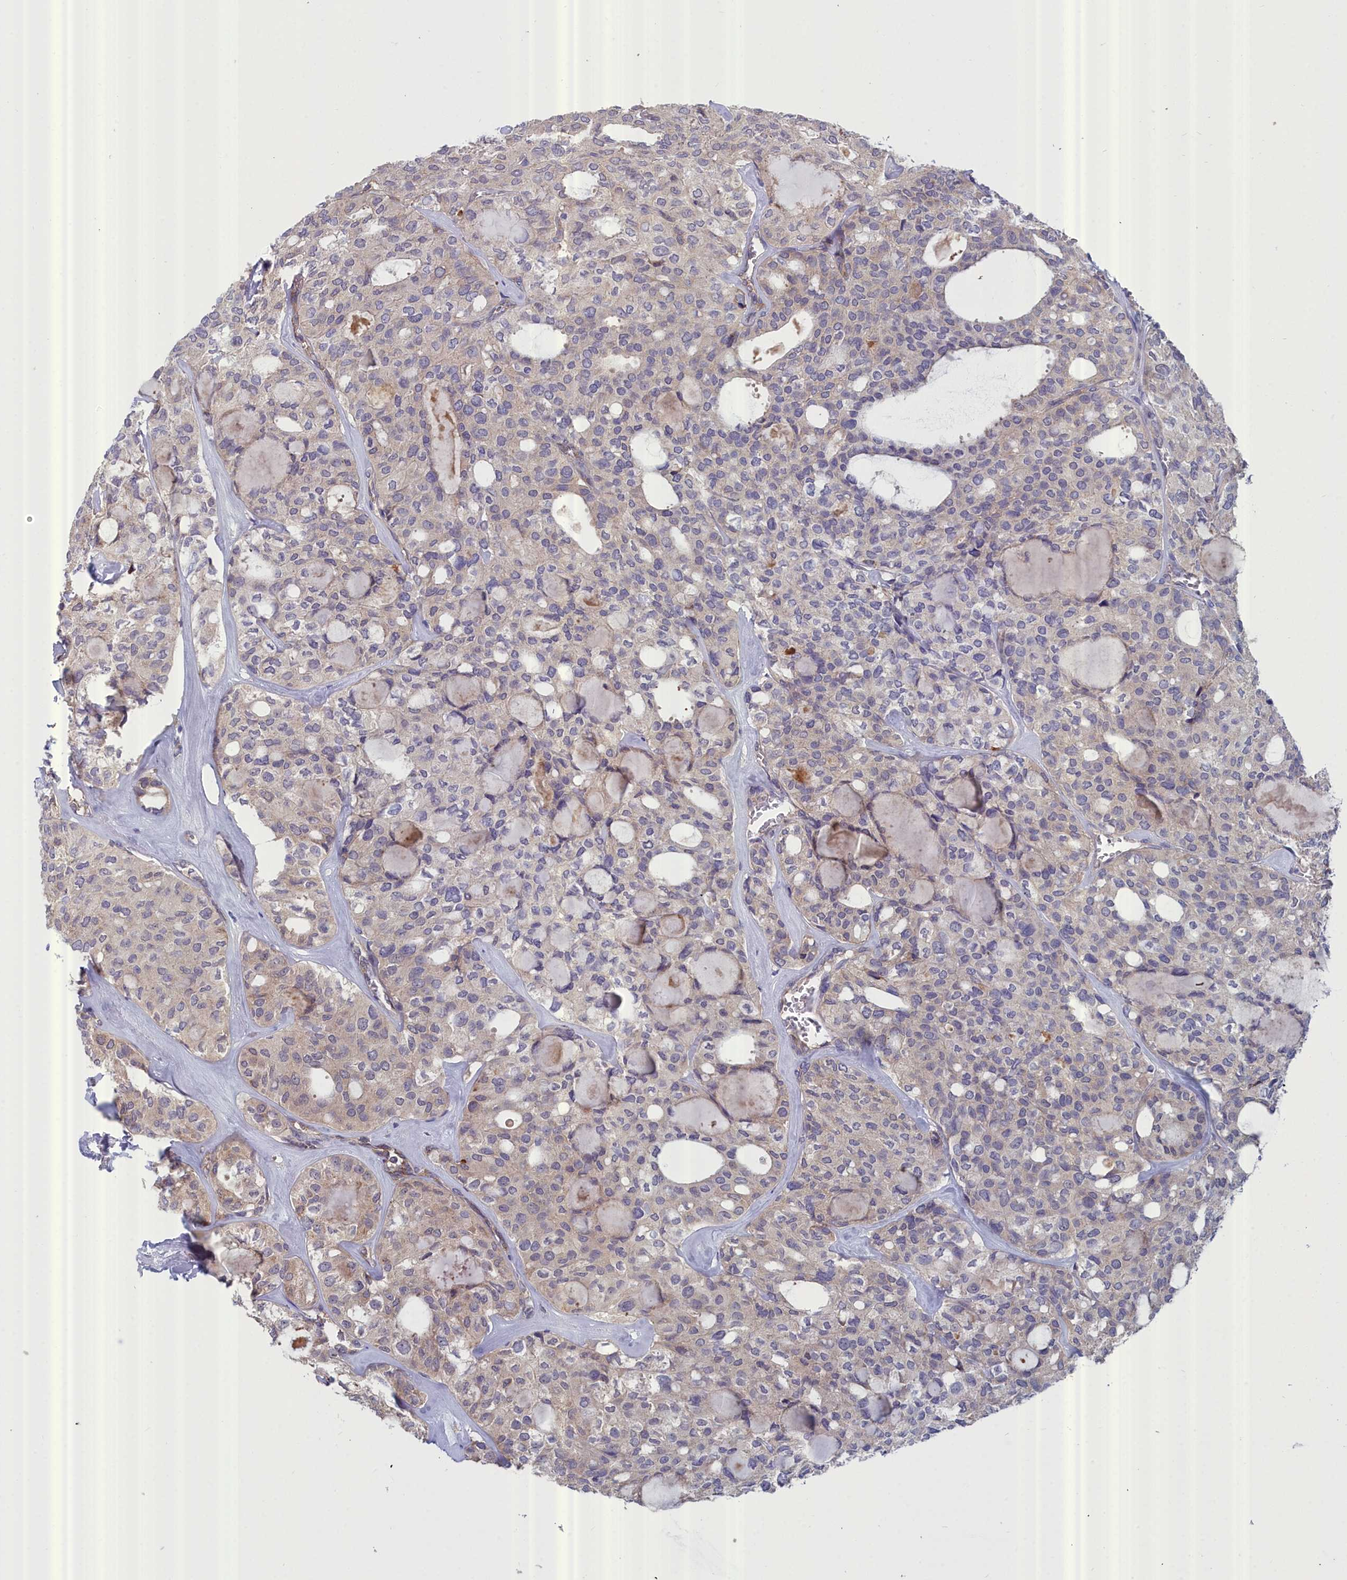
{"staining": {"intensity": "weak", "quantity": "25%-75%", "location": "cytoplasmic/membranous"}, "tissue": "thyroid cancer", "cell_type": "Tumor cells", "image_type": "cancer", "snomed": [{"axis": "morphology", "description": "Follicular adenoma carcinoma, NOS"}, {"axis": "topography", "description": "Thyroid gland"}], "caption": "A high-resolution photomicrograph shows immunohistochemistry staining of follicular adenoma carcinoma (thyroid), which reveals weak cytoplasmic/membranous positivity in approximately 25%-75% of tumor cells. The protein is stained brown, and the nuclei are stained in blue (DAB IHC with brightfield microscopy, high magnification).", "gene": "RDX", "patient": {"sex": "male", "age": 75}}